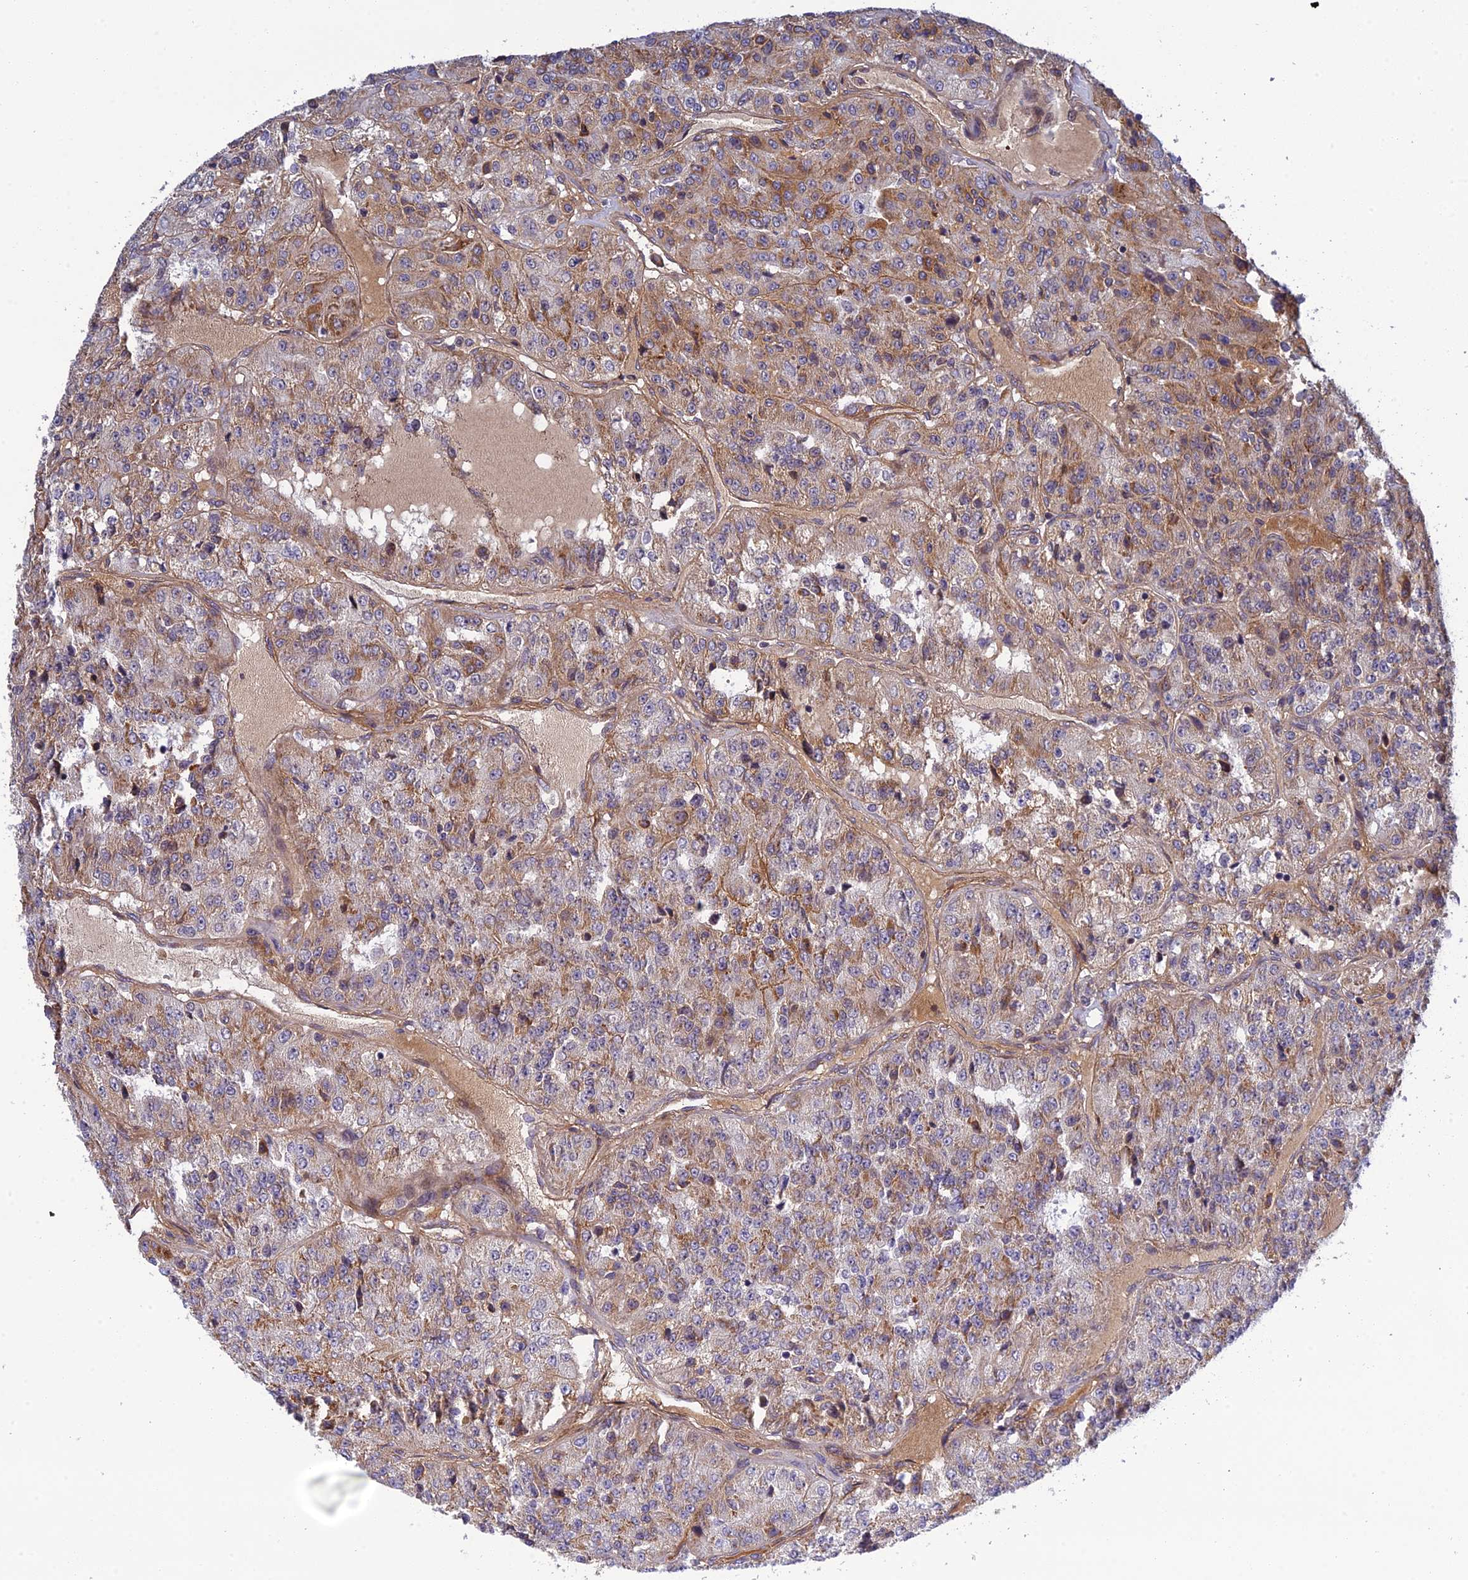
{"staining": {"intensity": "moderate", "quantity": "25%-75%", "location": "cytoplasmic/membranous,nuclear"}, "tissue": "renal cancer", "cell_type": "Tumor cells", "image_type": "cancer", "snomed": [{"axis": "morphology", "description": "Adenocarcinoma, NOS"}, {"axis": "topography", "description": "Kidney"}], "caption": "The micrograph displays staining of adenocarcinoma (renal), revealing moderate cytoplasmic/membranous and nuclear protein positivity (brown color) within tumor cells.", "gene": "REXO1", "patient": {"sex": "female", "age": 63}}